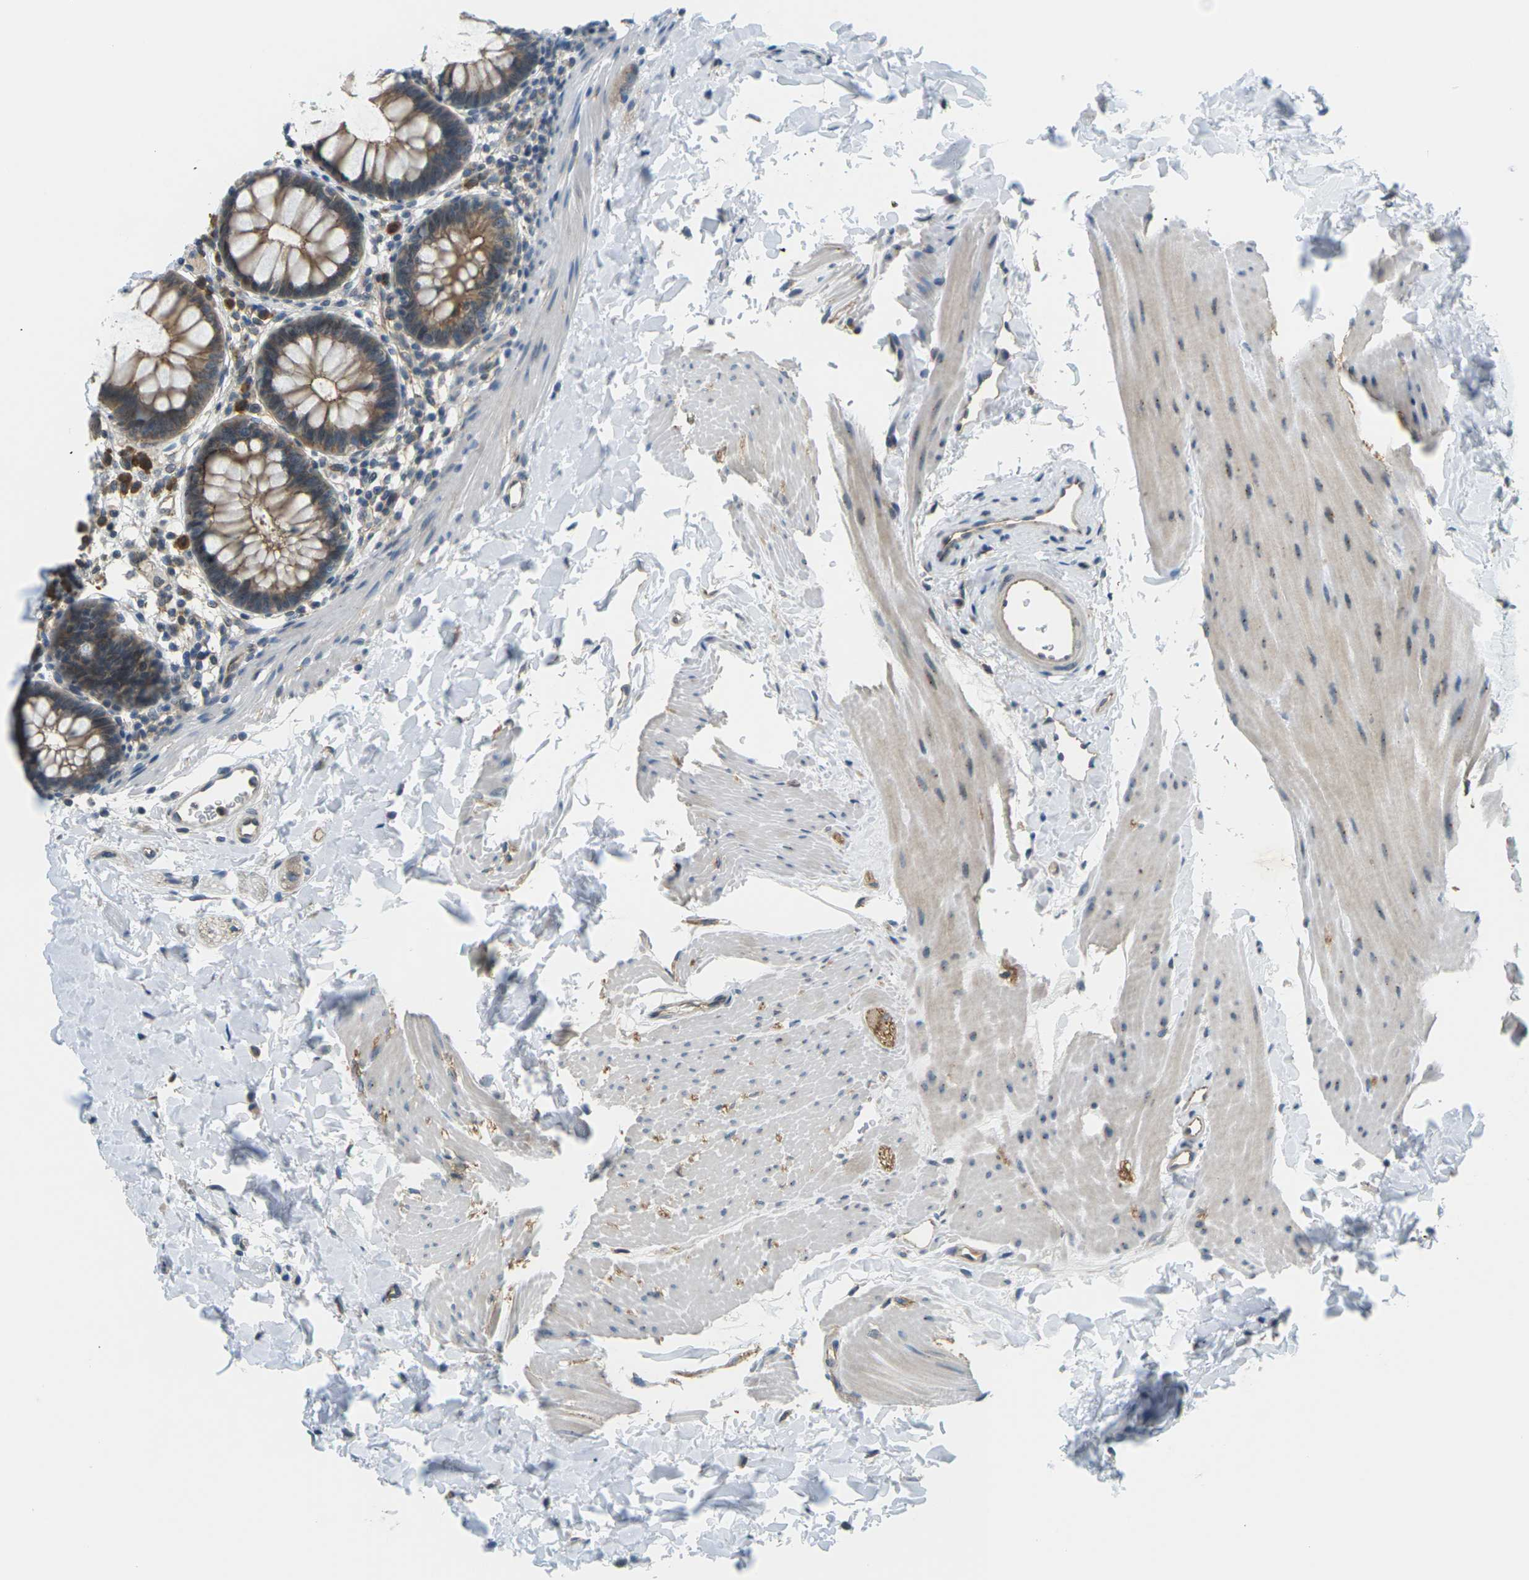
{"staining": {"intensity": "moderate", "quantity": ">75%", "location": "cytoplasmic/membranous"}, "tissue": "rectum", "cell_type": "Glandular cells", "image_type": "normal", "snomed": [{"axis": "morphology", "description": "Normal tissue, NOS"}, {"axis": "topography", "description": "Rectum"}], "caption": "This image displays IHC staining of unremarkable rectum, with medium moderate cytoplasmic/membranous staining in approximately >75% of glandular cells.", "gene": "SLC13A3", "patient": {"sex": "female", "age": 24}}